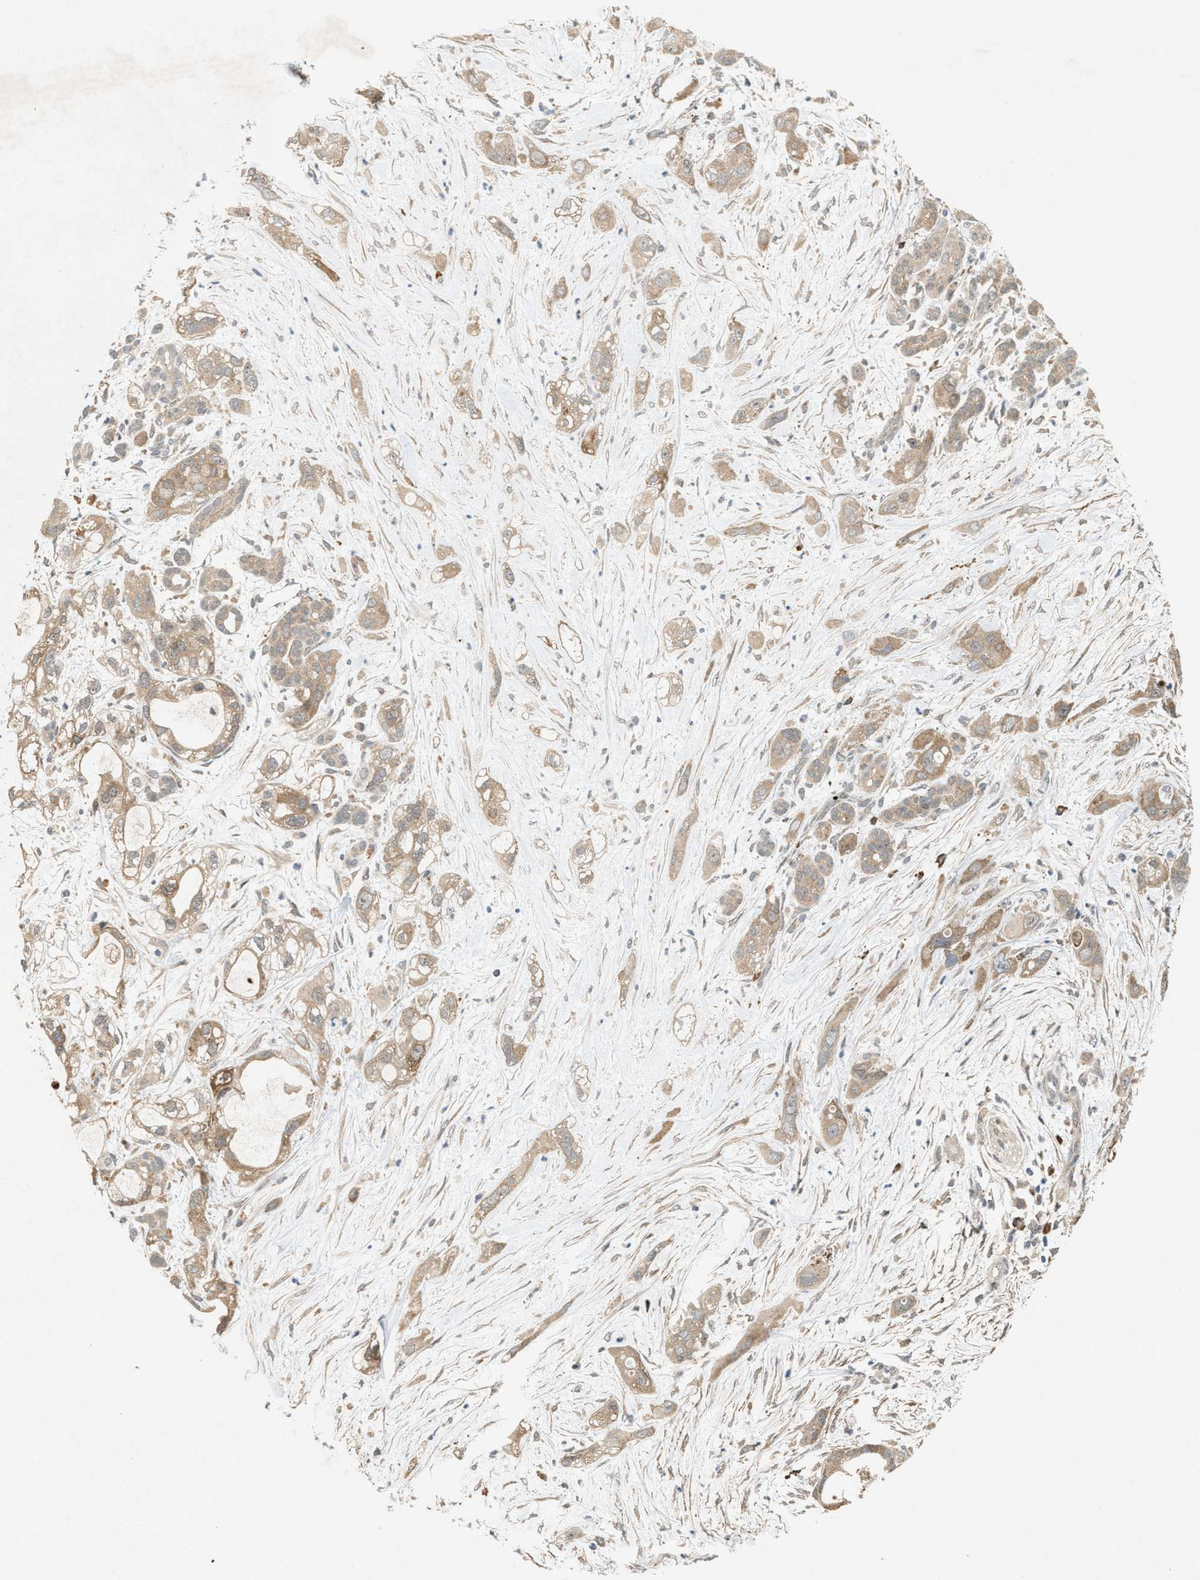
{"staining": {"intensity": "weak", "quantity": ">75%", "location": "cytoplasmic/membranous"}, "tissue": "pancreatic cancer", "cell_type": "Tumor cells", "image_type": "cancer", "snomed": [{"axis": "morphology", "description": "Adenocarcinoma, NOS"}, {"axis": "topography", "description": "Pancreas"}], "caption": "Protein staining shows weak cytoplasmic/membranous expression in about >75% of tumor cells in pancreatic cancer (adenocarcinoma). The staining was performed using DAB (3,3'-diaminobenzidine) to visualize the protein expression in brown, while the nuclei were stained in blue with hematoxylin (Magnification: 20x).", "gene": "MFSD6", "patient": {"sex": "male", "age": 59}}